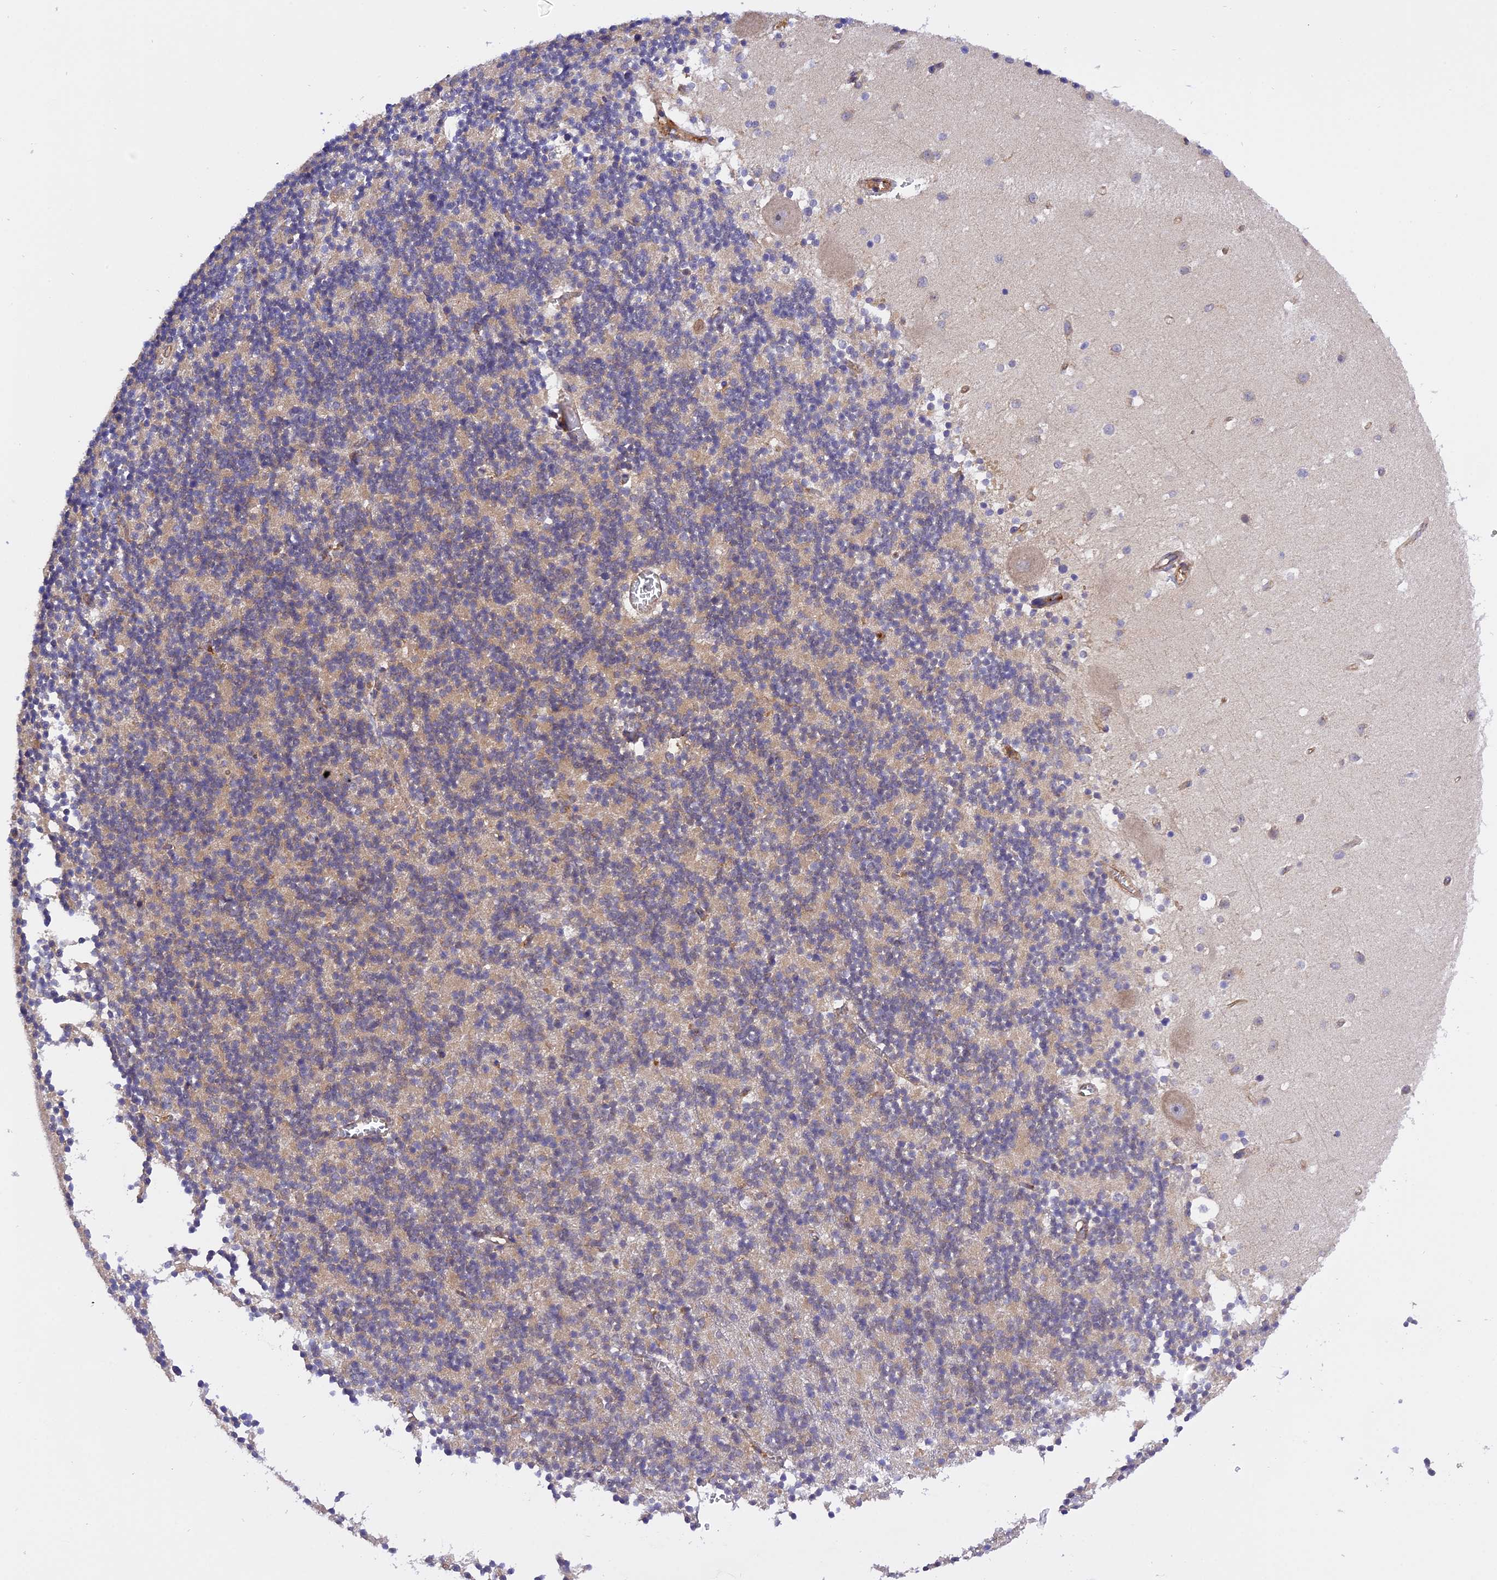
{"staining": {"intensity": "negative", "quantity": "none", "location": "none"}, "tissue": "cerebellum", "cell_type": "Cells in granular layer", "image_type": "normal", "snomed": [{"axis": "morphology", "description": "Normal tissue, NOS"}, {"axis": "topography", "description": "Cerebellum"}], "caption": "High power microscopy histopathology image of an immunohistochemistry micrograph of benign cerebellum, revealing no significant expression in cells in granular layer.", "gene": "C5orf22", "patient": {"sex": "male", "age": 54}}